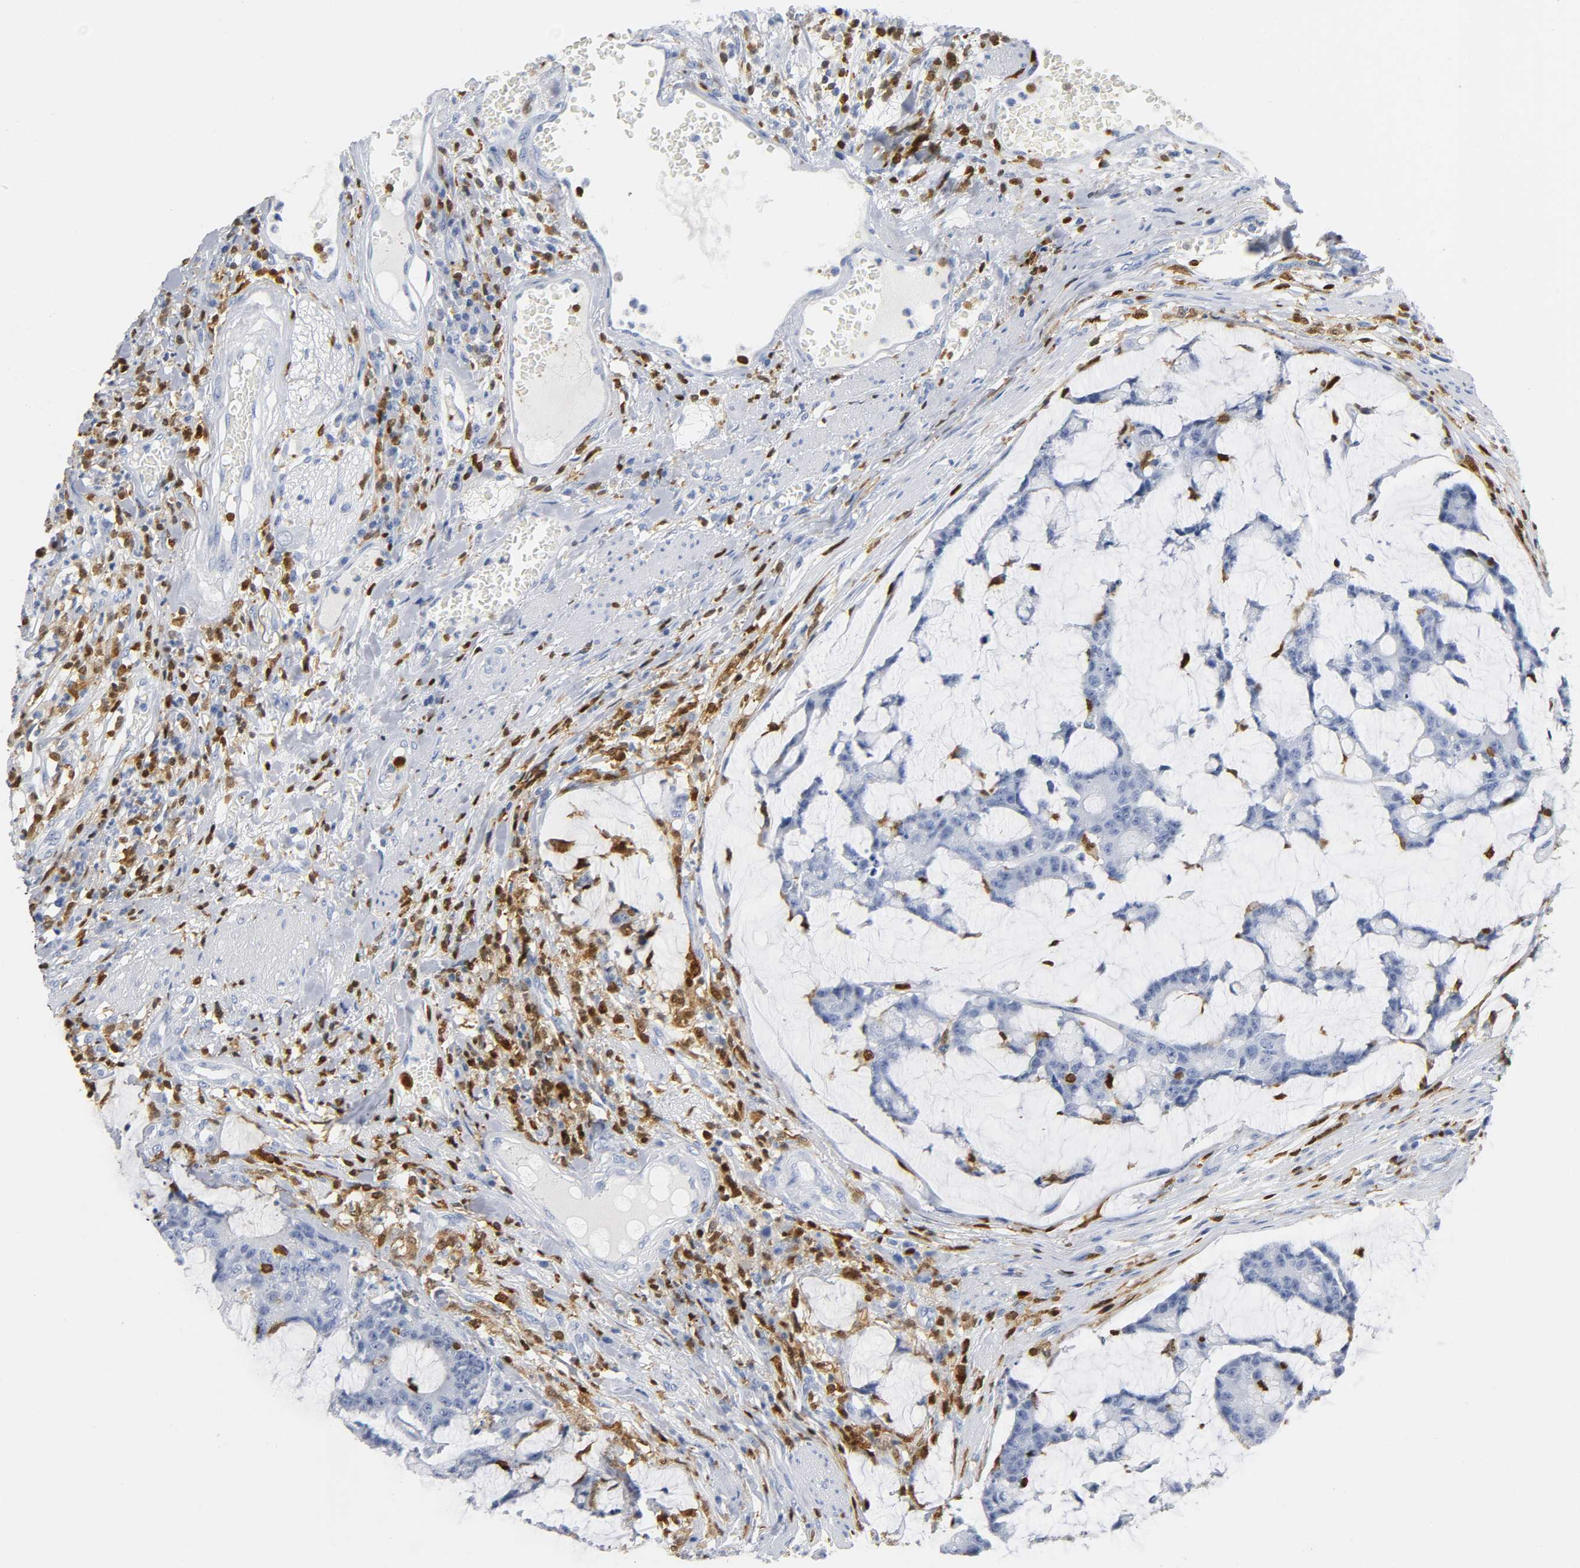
{"staining": {"intensity": "negative", "quantity": "none", "location": "none"}, "tissue": "colorectal cancer", "cell_type": "Tumor cells", "image_type": "cancer", "snomed": [{"axis": "morphology", "description": "Adenocarcinoma, NOS"}, {"axis": "topography", "description": "Colon"}], "caption": "IHC of human colorectal cancer (adenocarcinoma) demonstrates no staining in tumor cells. (Stains: DAB (3,3'-diaminobenzidine) IHC with hematoxylin counter stain, Microscopy: brightfield microscopy at high magnification).", "gene": "DOK2", "patient": {"sex": "female", "age": 84}}